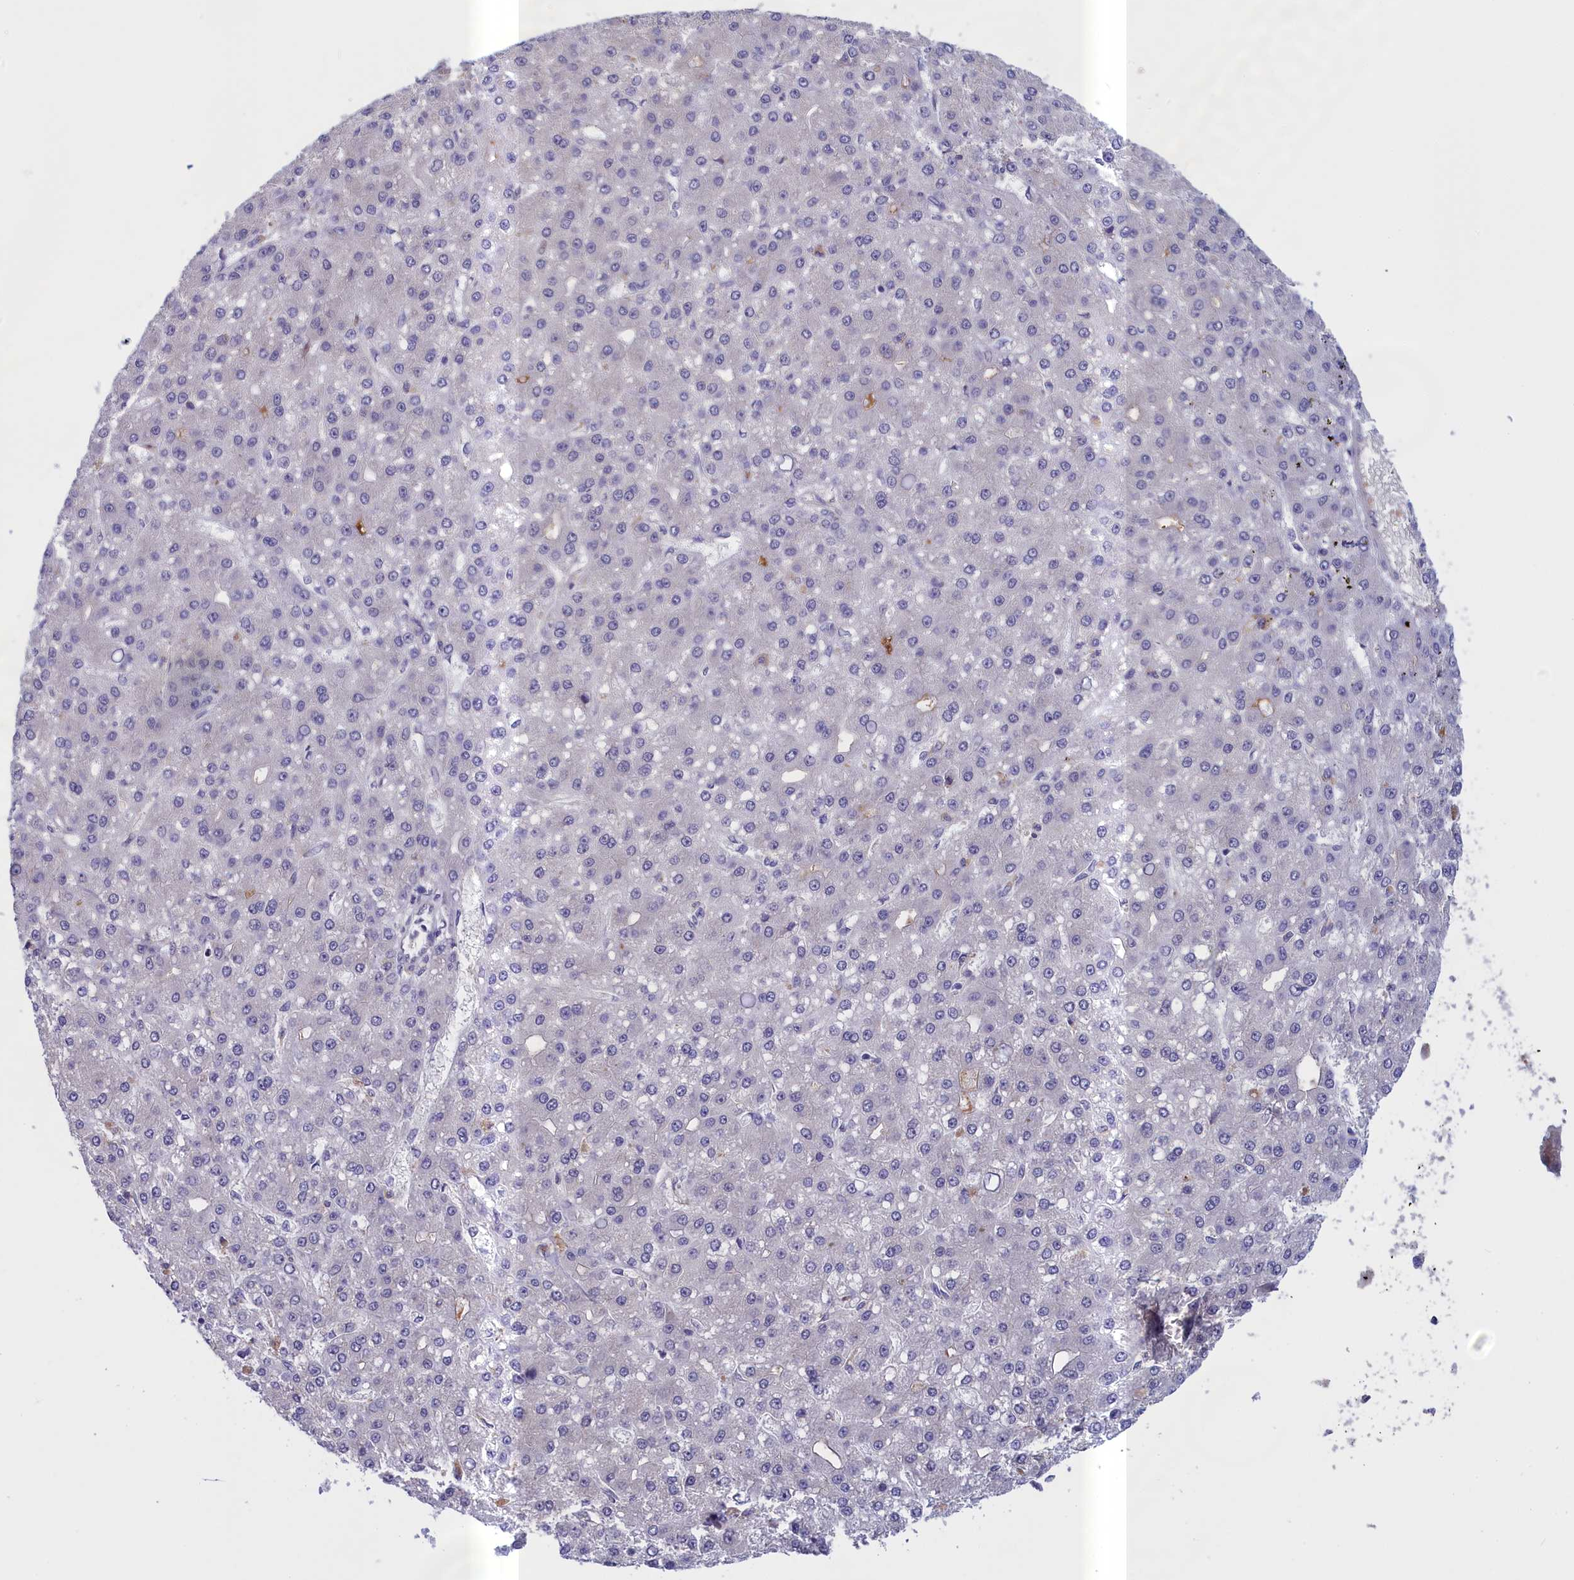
{"staining": {"intensity": "negative", "quantity": "none", "location": "none"}, "tissue": "liver cancer", "cell_type": "Tumor cells", "image_type": "cancer", "snomed": [{"axis": "morphology", "description": "Carcinoma, Hepatocellular, NOS"}, {"axis": "topography", "description": "Liver"}], "caption": "The histopathology image shows no significant staining in tumor cells of liver cancer (hepatocellular carcinoma). Nuclei are stained in blue.", "gene": "IGFALS", "patient": {"sex": "male", "age": 67}}